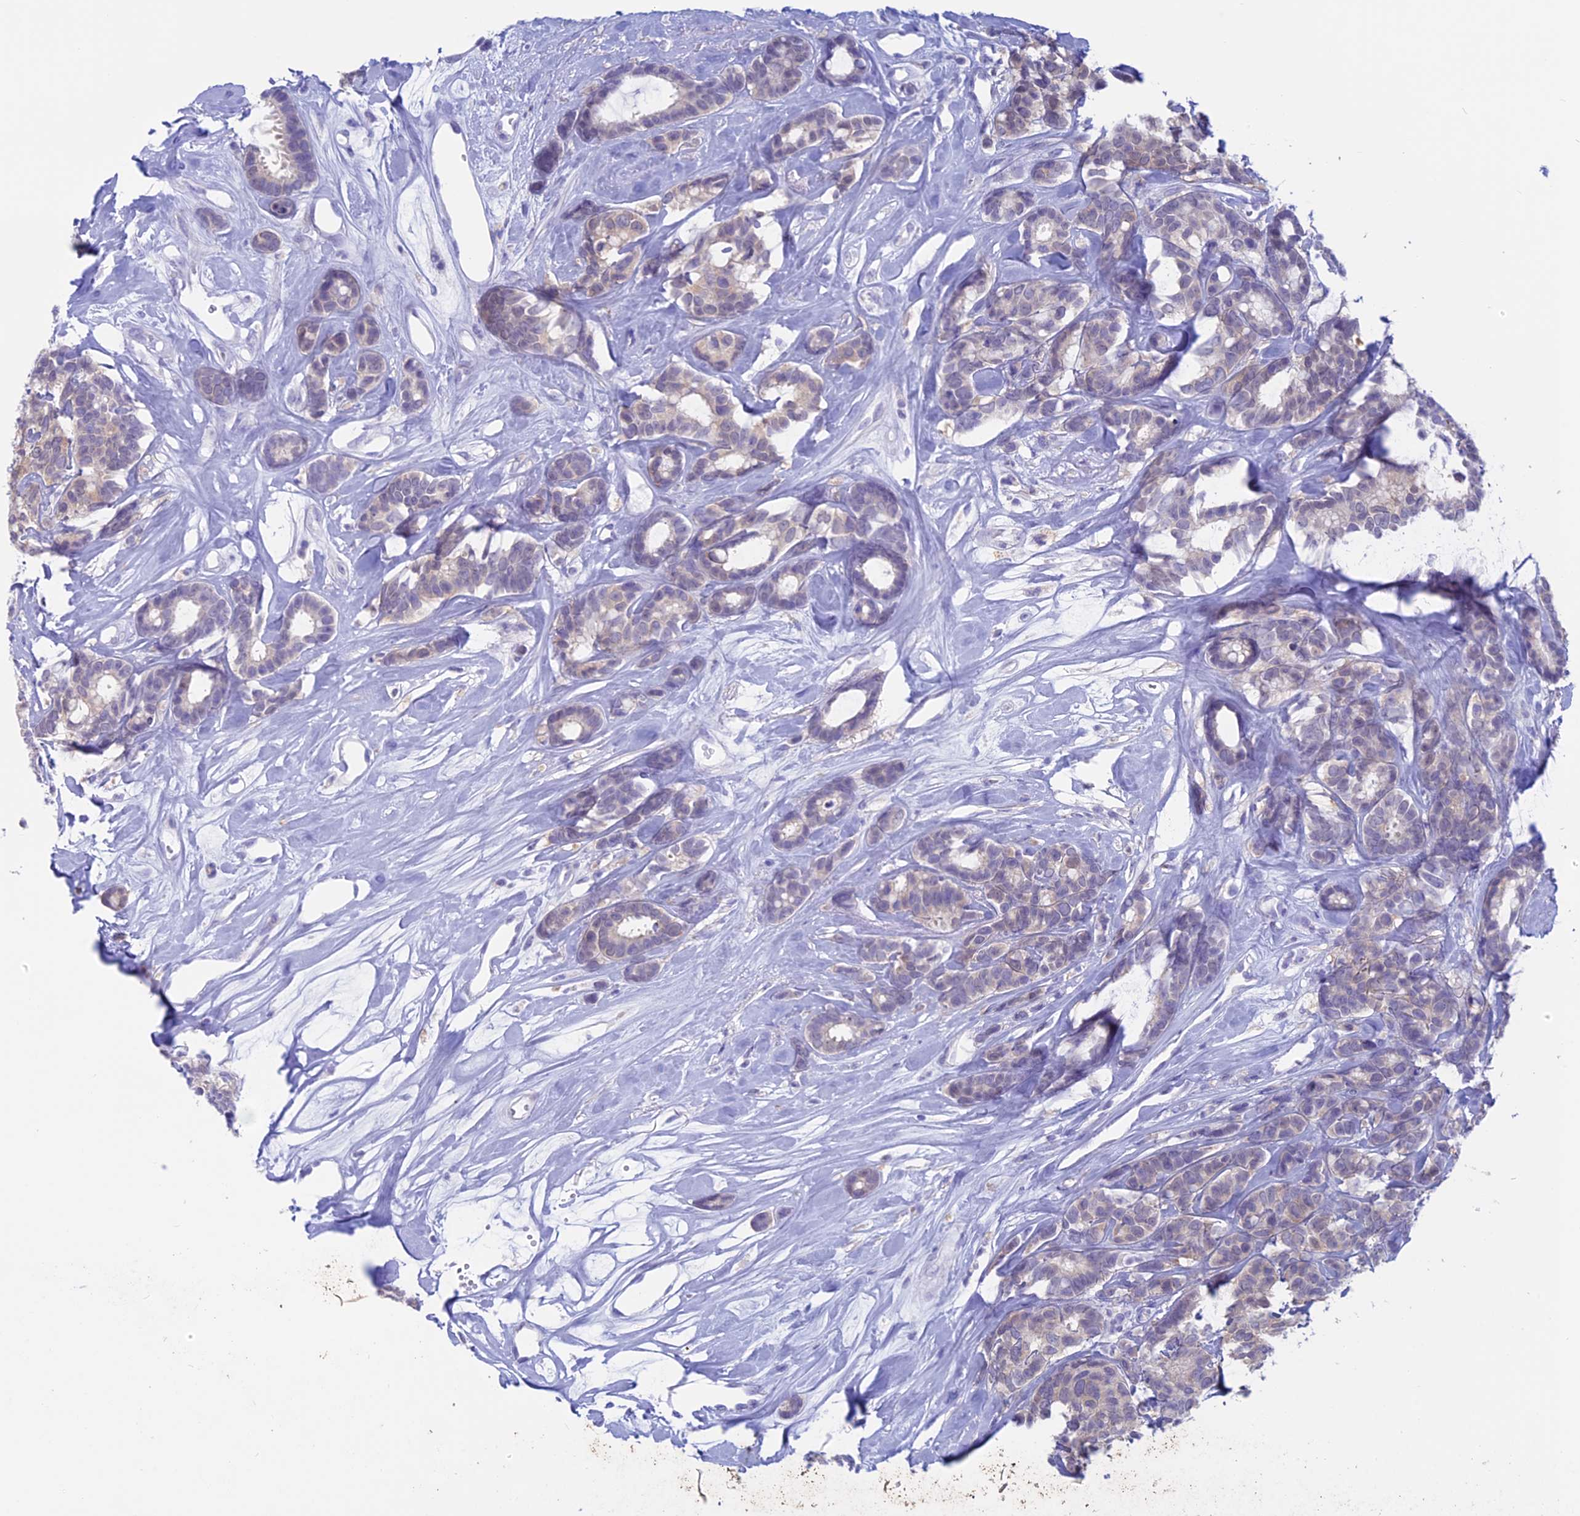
{"staining": {"intensity": "negative", "quantity": "none", "location": "none"}, "tissue": "breast cancer", "cell_type": "Tumor cells", "image_type": "cancer", "snomed": [{"axis": "morphology", "description": "Duct carcinoma"}, {"axis": "topography", "description": "Breast"}], "caption": "Immunohistochemistry micrograph of breast cancer stained for a protein (brown), which demonstrates no staining in tumor cells.", "gene": "LHFPL2", "patient": {"sex": "female", "age": 87}}